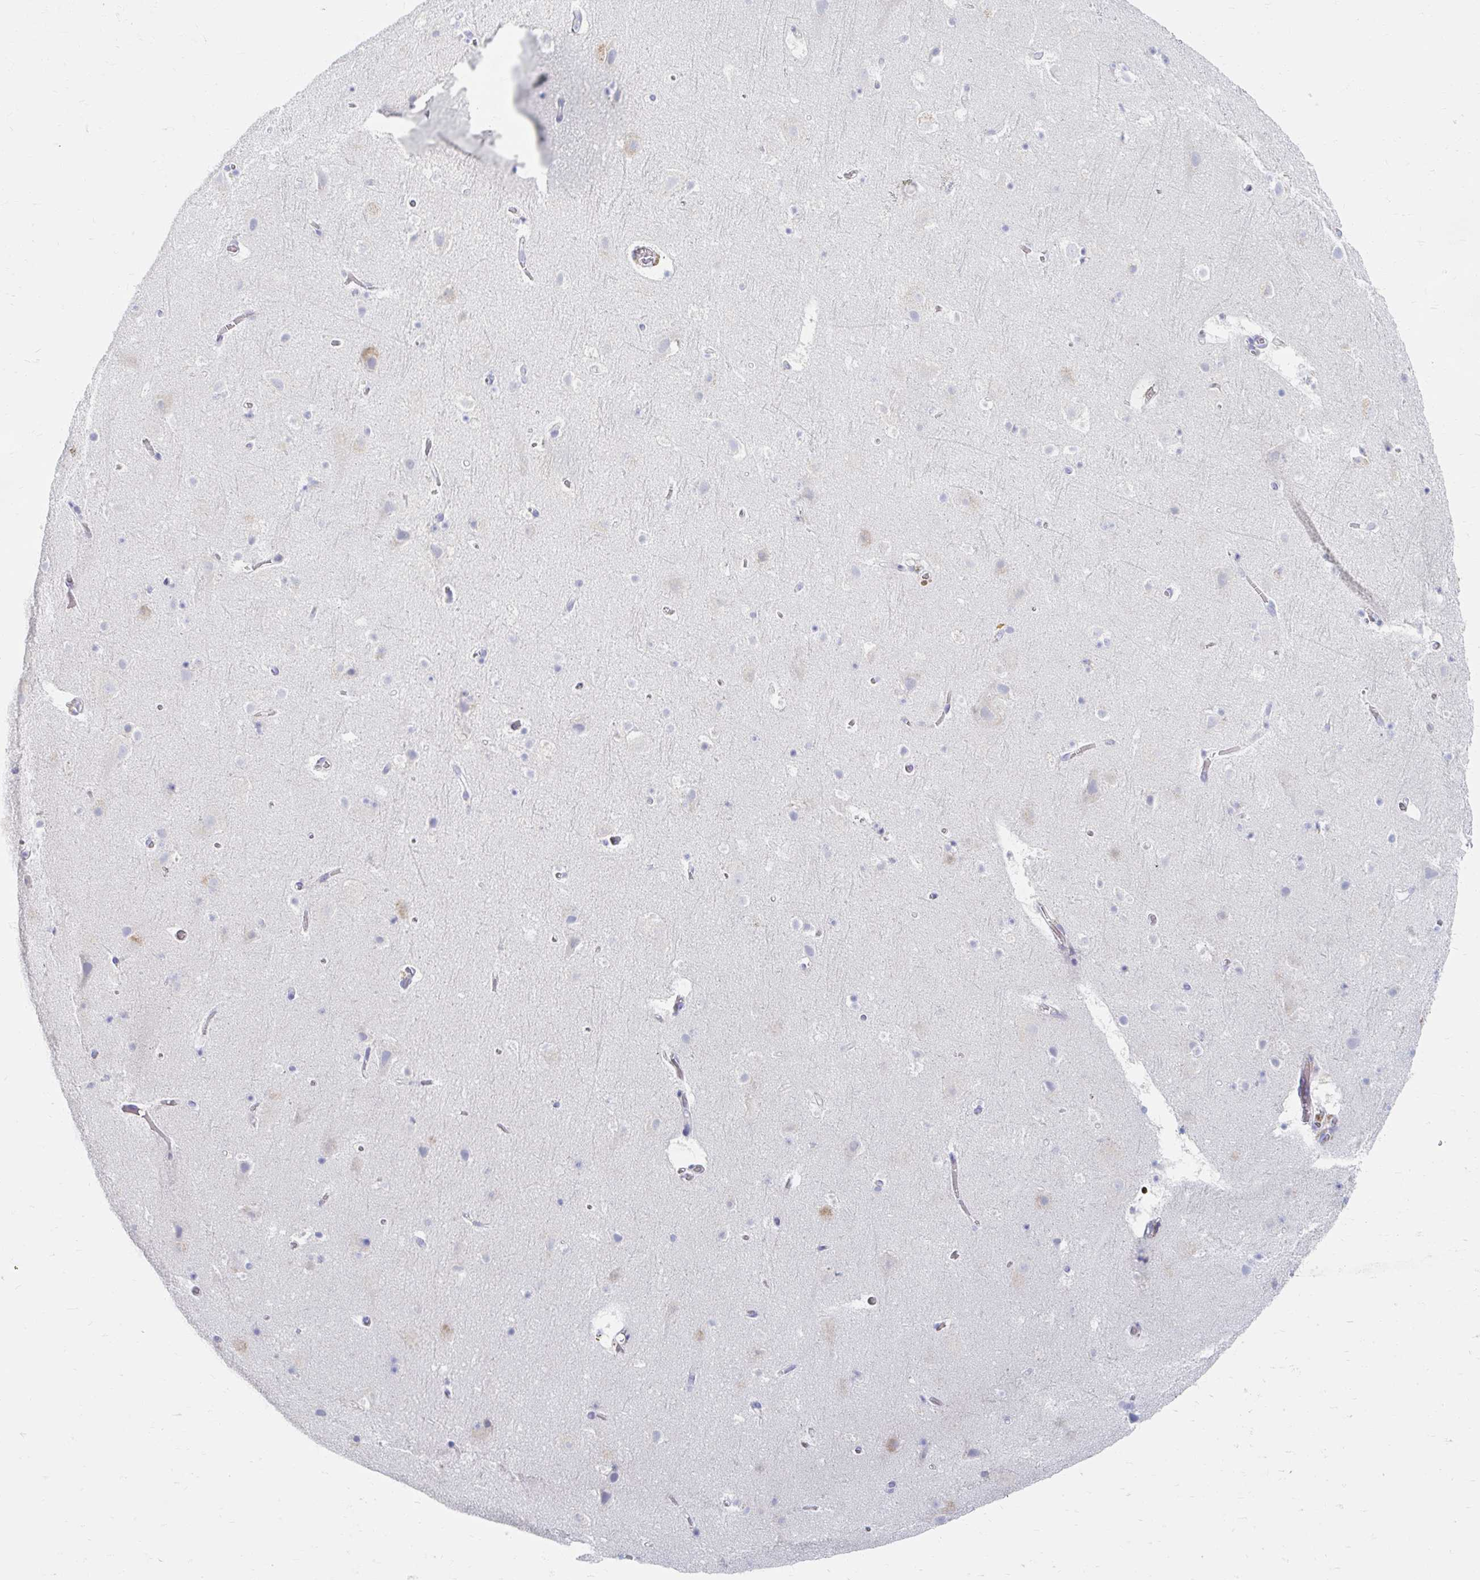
{"staining": {"intensity": "negative", "quantity": "none", "location": "none"}, "tissue": "cerebral cortex", "cell_type": "Endothelial cells", "image_type": "normal", "snomed": [{"axis": "morphology", "description": "Normal tissue, NOS"}, {"axis": "topography", "description": "Cerebral cortex"}], "caption": "This is a micrograph of immunohistochemistry staining of benign cerebral cortex, which shows no positivity in endothelial cells. (DAB (3,3'-diaminobenzidine) immunohistochemistry visualized using brightfield microscopy, high magnification).", "gene": "MYLK2", "patient": {"sex": "female", "age": 42}}